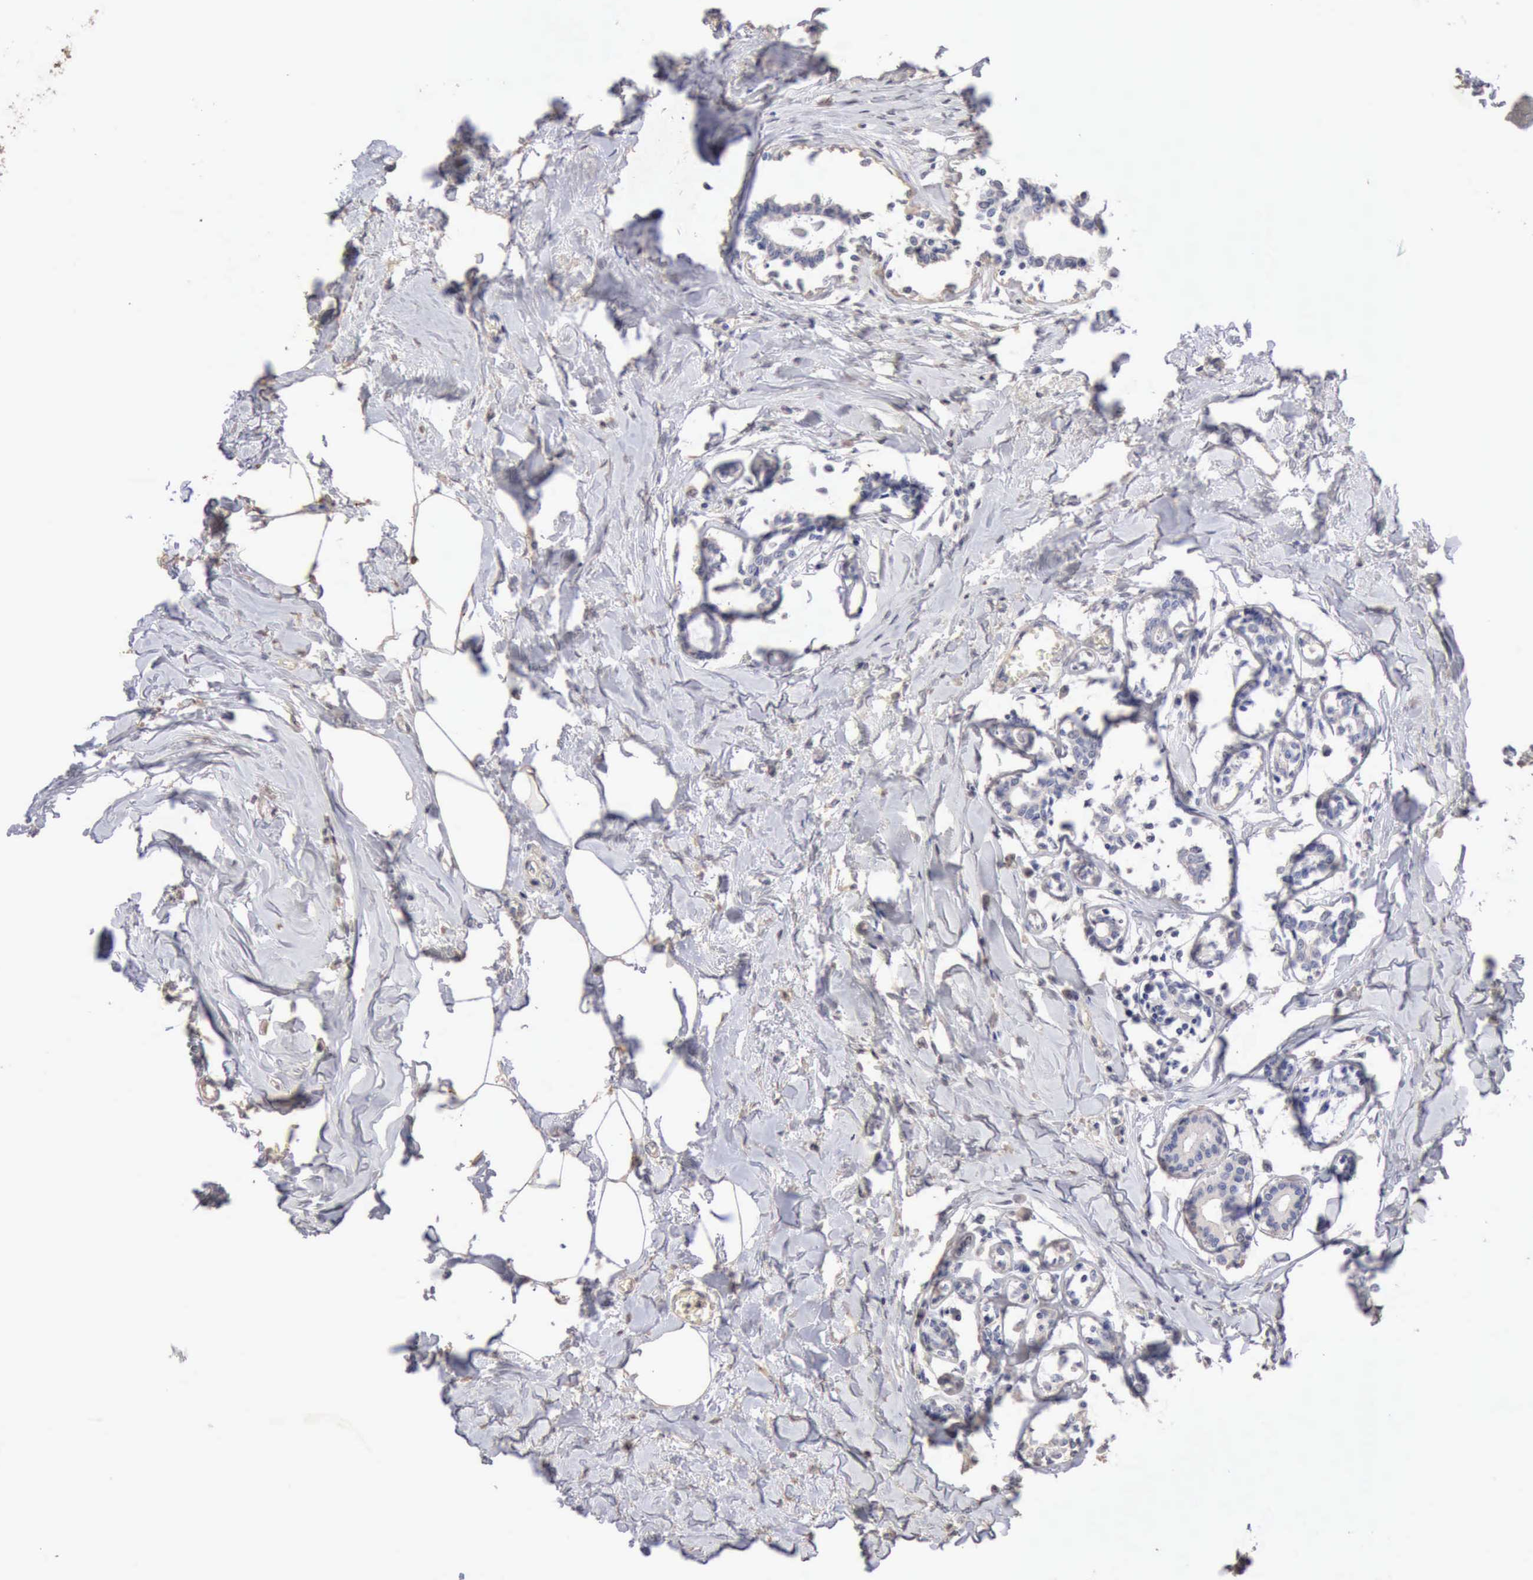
{"staining": {"intensity": "negative", "quantity": "none", "location": "none"}, "tissue": "breast cancer", "cell_type": "Tumor cells", "image_type": "cancer", "snomed": [{"axis": "morphology", "description": "Lobular carcinoma"}, {"axis": "topography", "description": "Breast"}], "caption": "A photomicrograph of breast cancer stained for a protein displays no brown staining in tumor cells.", "gene": "KRT6B", "patient": {"sex": "female", "age": 51}}